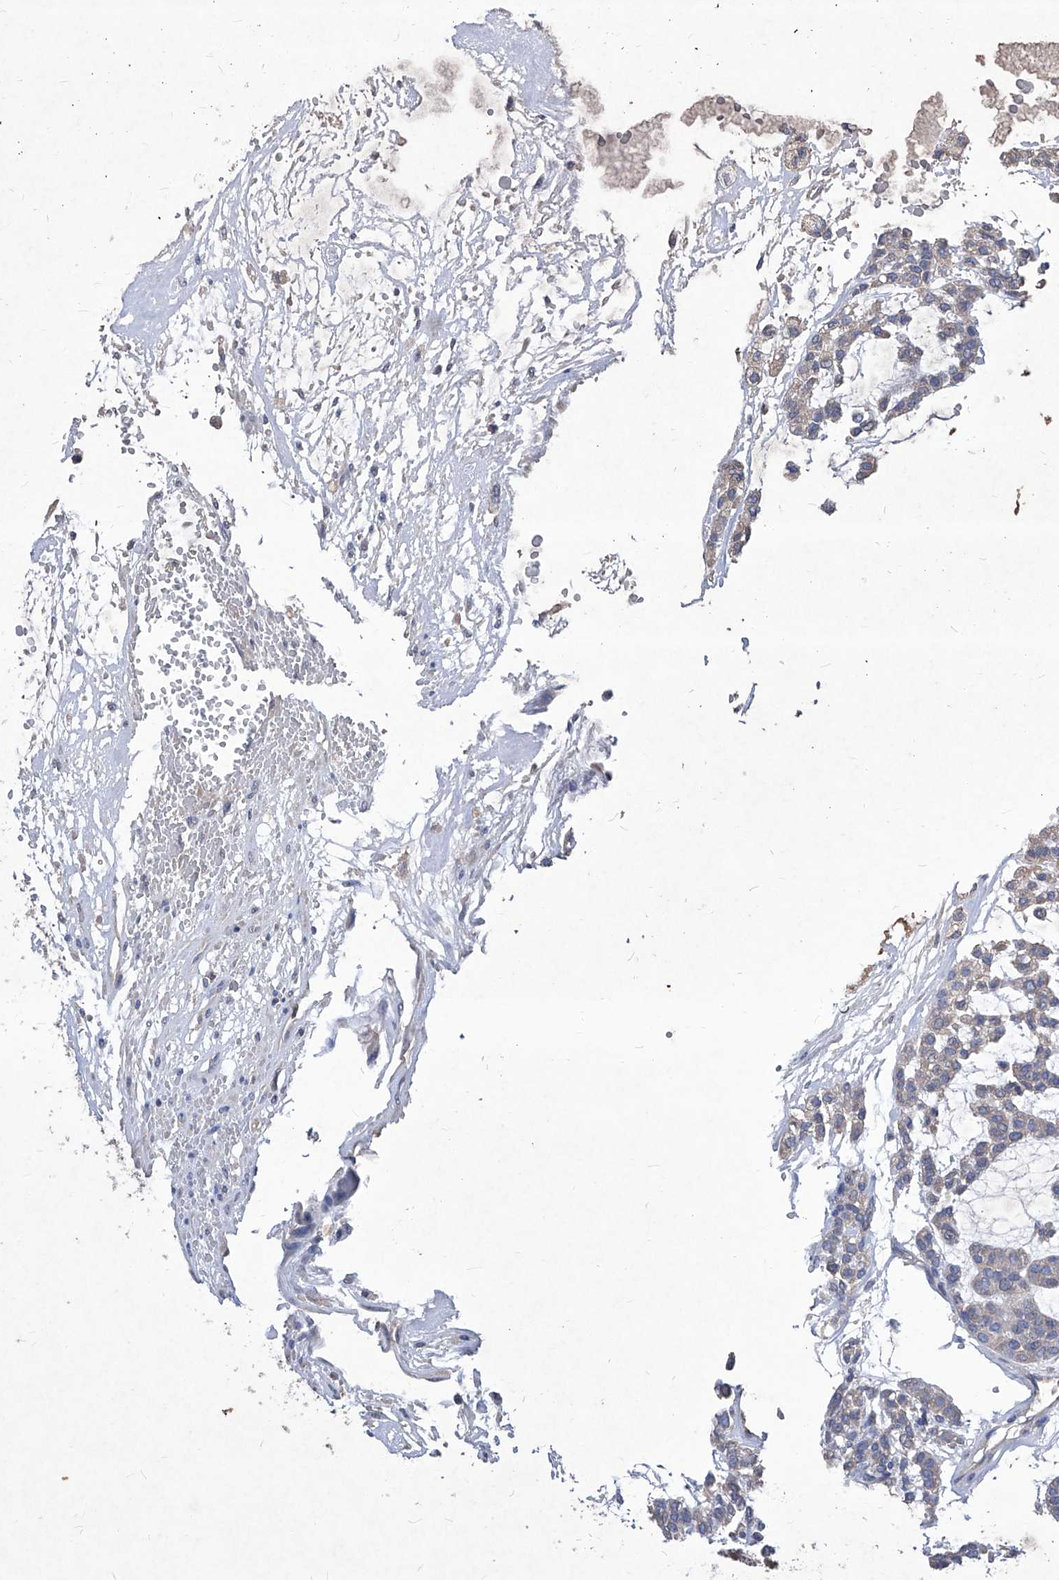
{"staining": {"intensity": "weak", "quantity": "<25%", "location": "cytoplasmic/membranous"}, "tissue": "head and neck cancer", "cell_type": "Tumor cells", "image_type": "cancer", "snomed": [{"axis": "morphology", "description": "Adenocarcinoma, NOS"}, {"axis": "morphology", "description": "Adenoma, NOS"}, {"axis": "topography", "description": "Head-Neck"}], "caption": "Adenocarcinoma (head and neck) was stained to show a protein in brown. There is no significant expression in tumor cells.", "gene": "SYNGR1", "patient": {"sex": "female", "age": 55}}